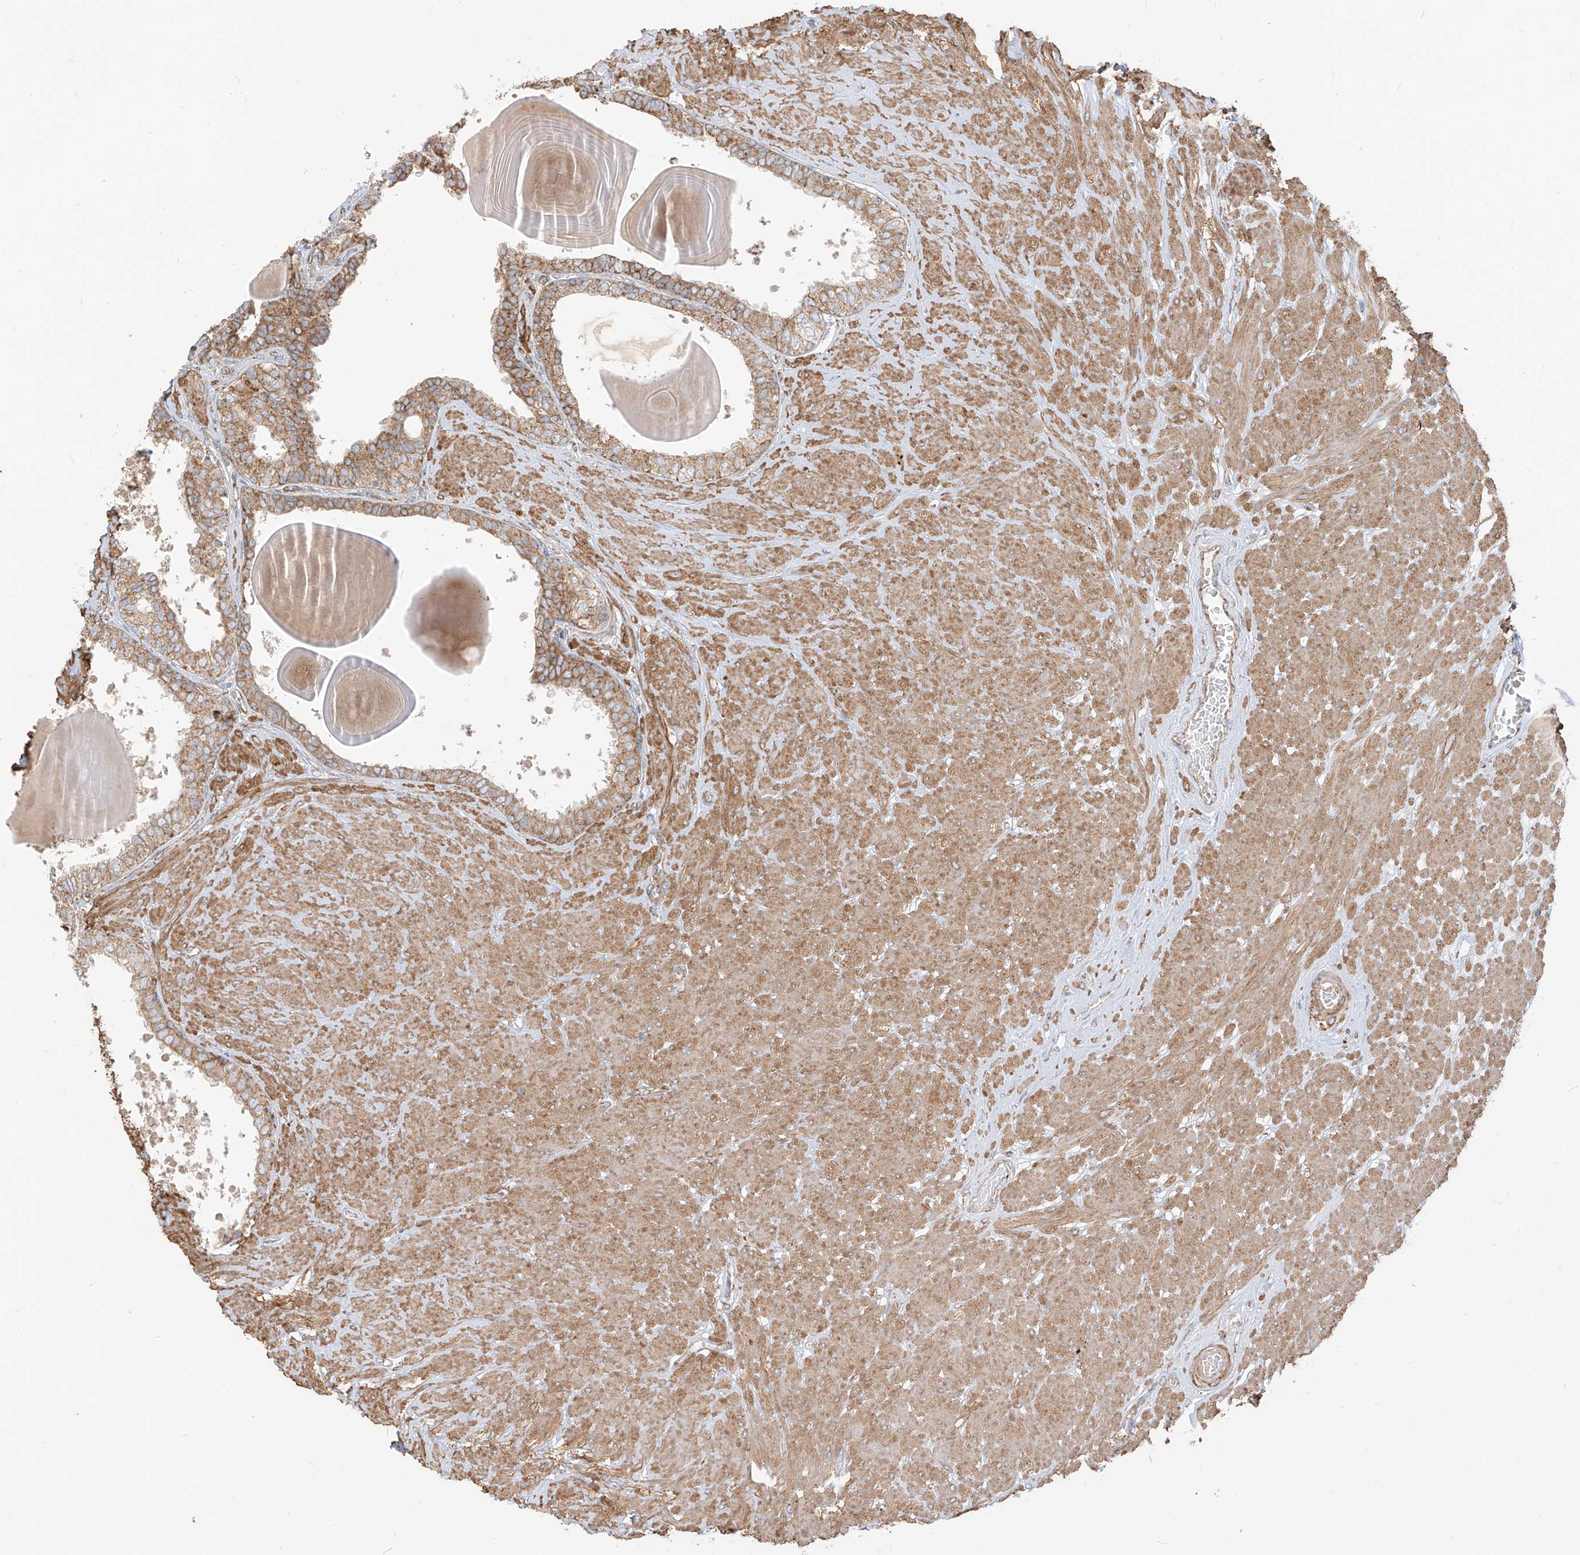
{"staining": {"intensity": "moderate", "quantity": ">75%", "location": "cytoplasmic/membranous"}, "tissue": "prostate", "cell_type": "Glandular cells", "image_type": "normal", "snomed": [{"axis": "morphology", "description": "Normal tissue, NOS"}, {"axis": "topography", "description": "Prostate"}], "caption": "IHC histopathology image of unremarkable prostate: human prostate stained using immunohistochemistry demonstrates medium levels of moderate protein expression localized specifically in the cytoplasmic/membranous of glandular cells, appearing as a cytoplasmic/membranous brown color.", "gene": "PLCL1", "patient": {"sex": "male", "age": 48}}